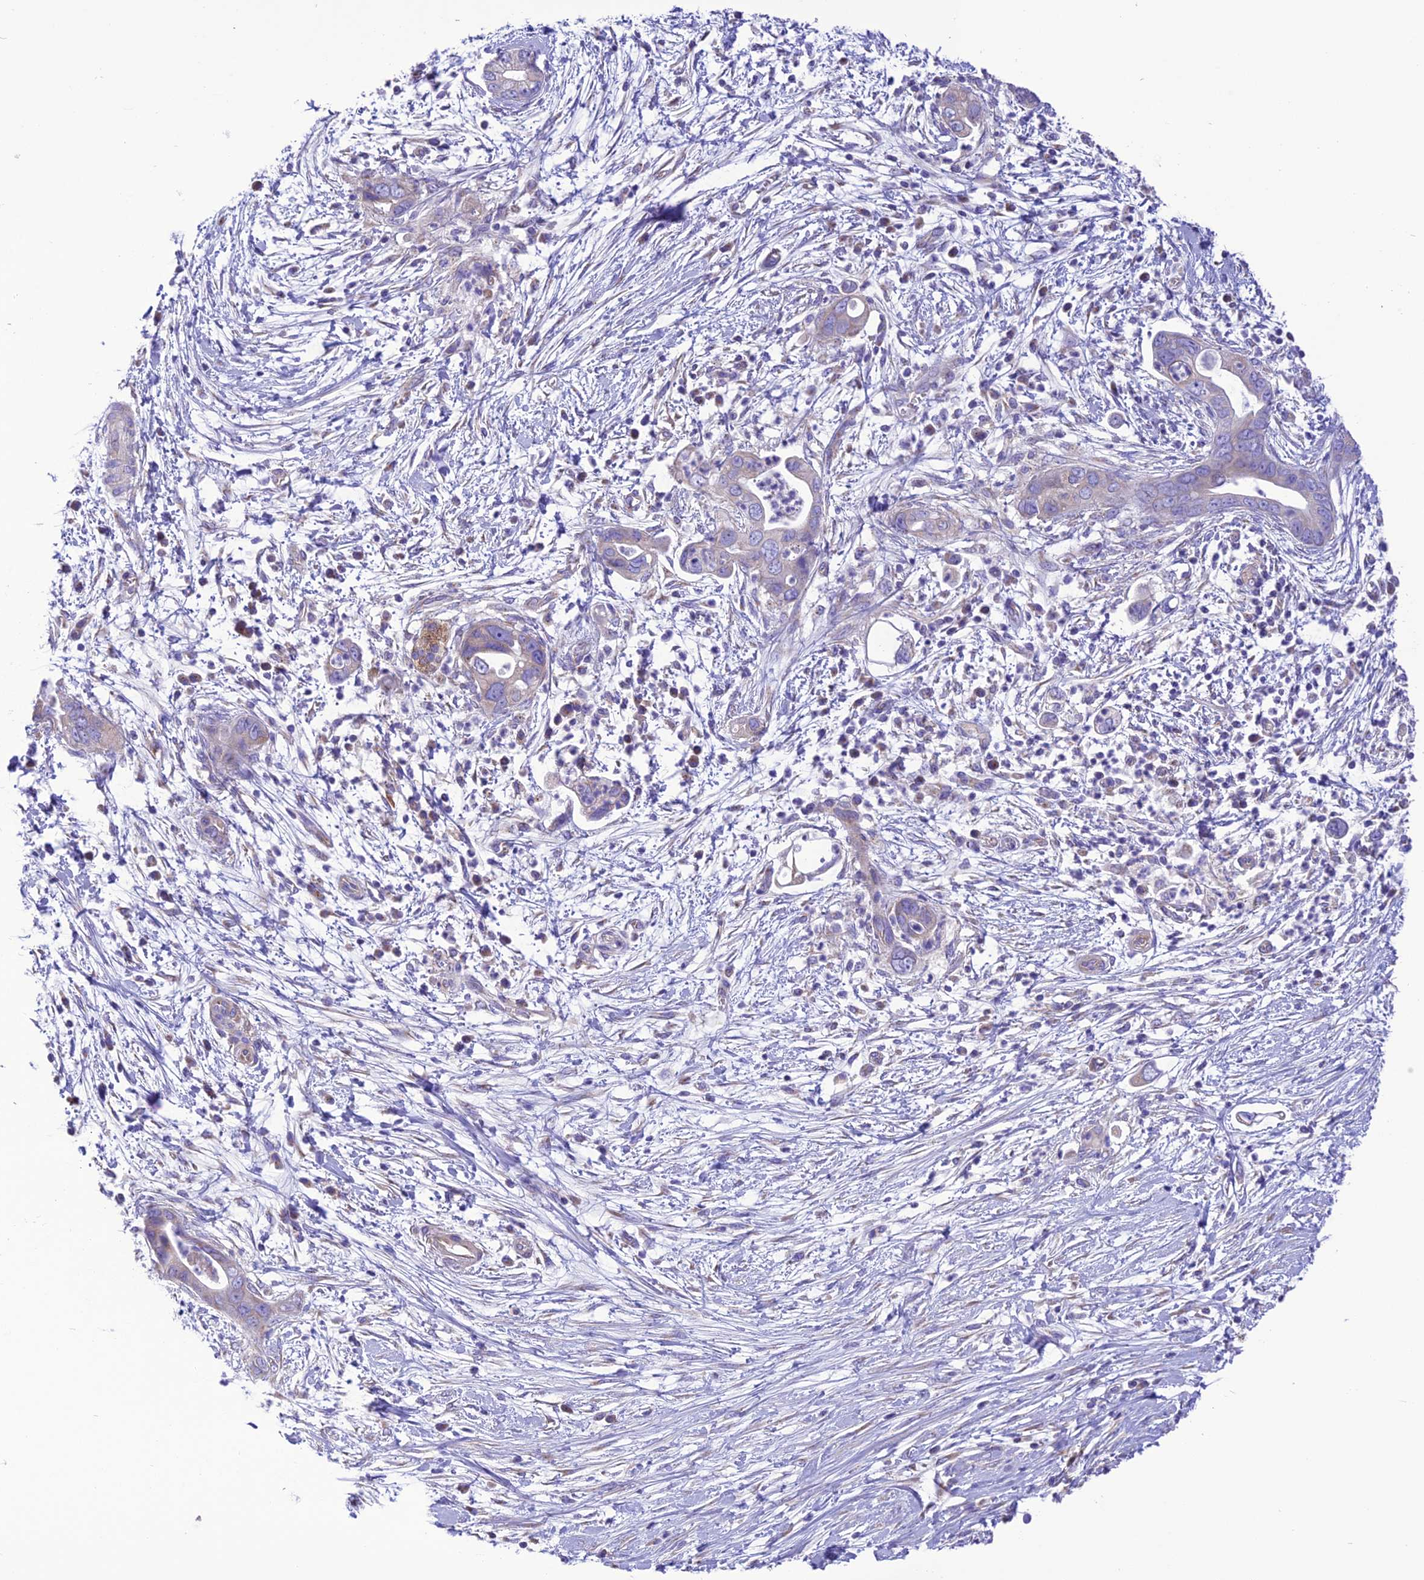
{"staining": {"intensity": "negative", "quantity": "none", "location": "none"}, "tissue": "pancreatic cancer", "cell_type": "Tumor cells", "image_type": "cancer", "snomed": [{"axis": "morphology", "description": "Adenocarcinoma, NOS"}, {"axis": "topography", "description": "Pancreas"}], "caption": "A high-resolution histopathology image shows immunohistochemistry (IHC) staining of pancreatic adenocarcinoma, which exhibits no significant positivity in tumor cells. (Immunohistochemistry (ihc), brightfield microscopy, high magnification).", "gene": "MAP3K12", "patient": {"sex": "male", "age": 75}}